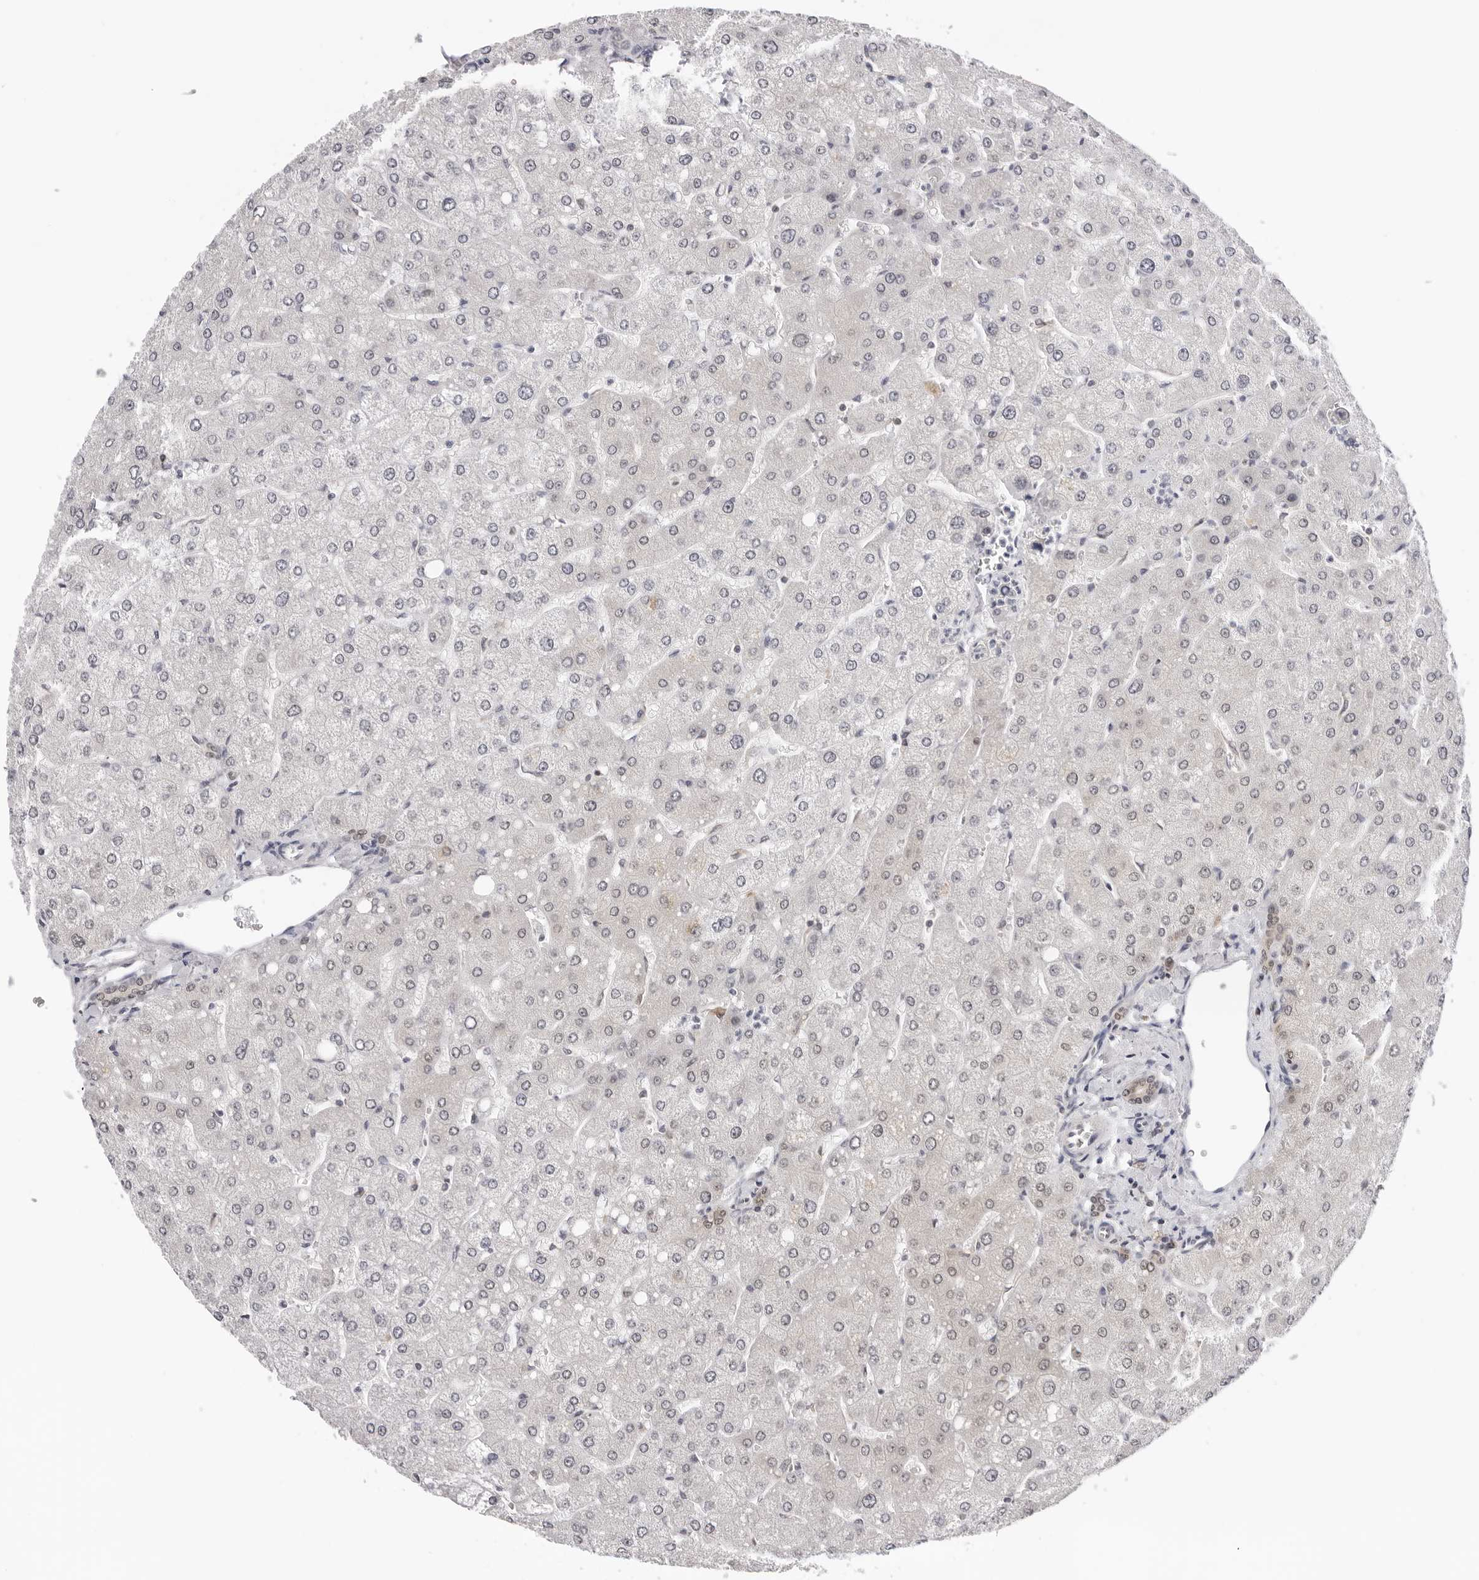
{"staining": {"intensity": "weak", "quantity": ">75%", "location": "nuclear"}, "tissue": "liver", "cell_type": "Cholangiocytes", "image_type": "normal", "snomed": [{"axis": "morphology", "description": "Normal tissue, NOS"}, {"axis": "topography", "description": "Liver"}], "caption": "A low amount of weak nuclear expression is present in about >75% of cholangiocytes in unremarkable liver.", "gene": "WDR77", "patient": {"sex": "male", "age": 55}}